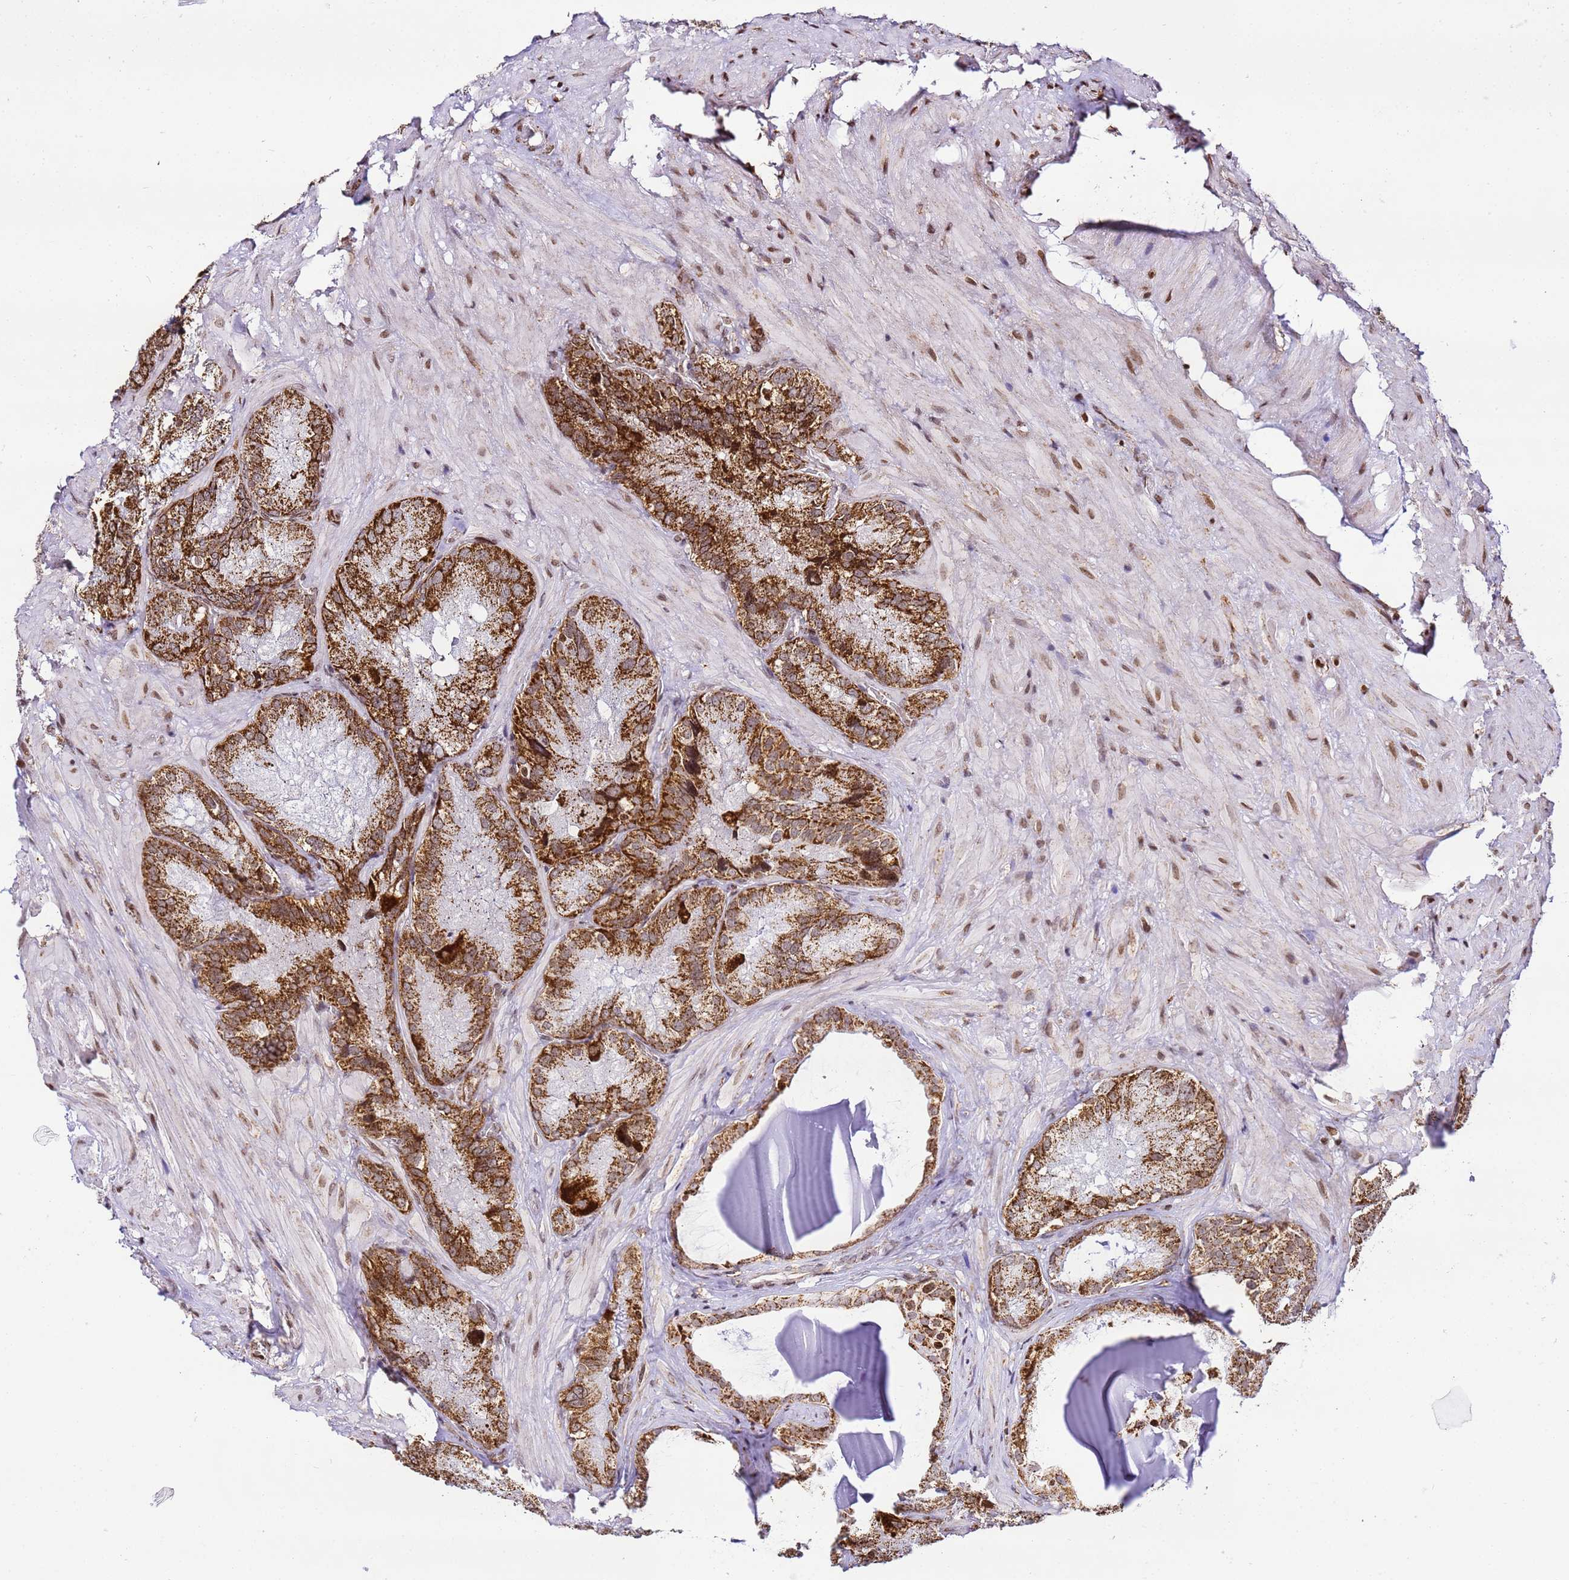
{"staining": {"intensity": "strong", "quantity": ">75%", "location": "cytoplasmic/membranous"}, "tissue": "seminal vesicle", "cell_type": "Glandular cells", "image_type": "normal", "snomed": [{"axis": "morphology", "description": "Normal tissue, NOS"}, {"axis": "topography", "description": "Seminal veicle"}], "caption": "Immunohistochemistry (IHC) photomicrograph of benign seminal vesicle stained for a protein (brown), which shows high levels of strong cytoplasmic/membranous expression in approximately >75% of glandular cells.", "gene": "HSPE1", "patient": {"sex": "male", "age": 62}}